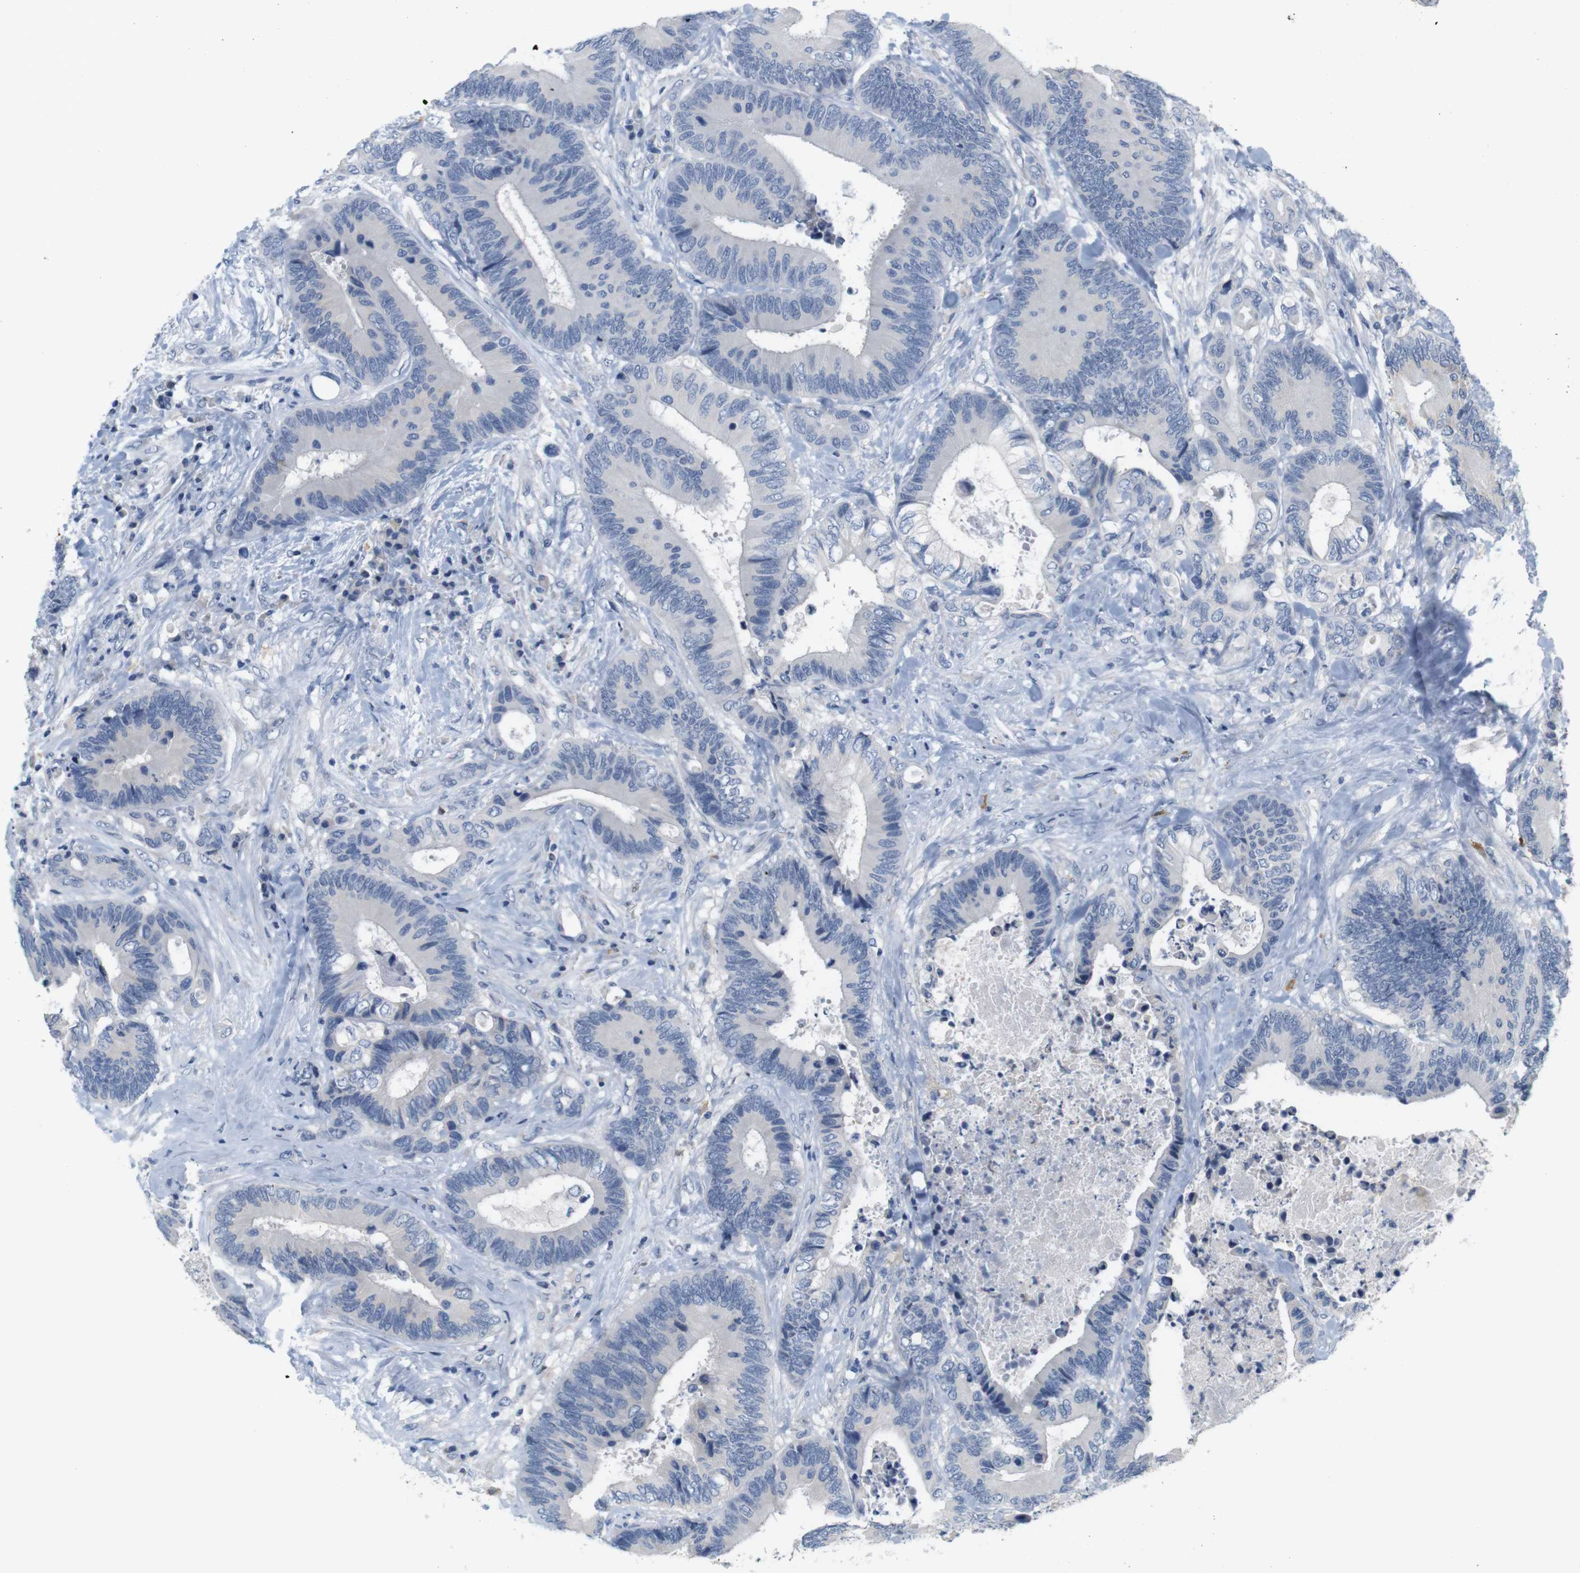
{"staining": {"intensity": "negative", "quantity": "none", "location": "none"}, "tissue": "colorectal cancer", "cell_type": "Tumor cells", "image_type": "cancer", "snomed": [{"axis": "morphology", "description": "Adenocarcinoma, NOS"}, {"axis": "topography", "description": "Rectum"}], "caption": "Photomicrograph shows no protein expression in tumor cells of colorectal cancer tissue. (Stains: DAB (3,3'-diaminobenzidine) immunohistochemistry with hematoxylin counter stain, Microscopy: brightfield microscopy at high magnification).", "gene": "LRRK2", "patient": {"sex": "male", "age": 55}}